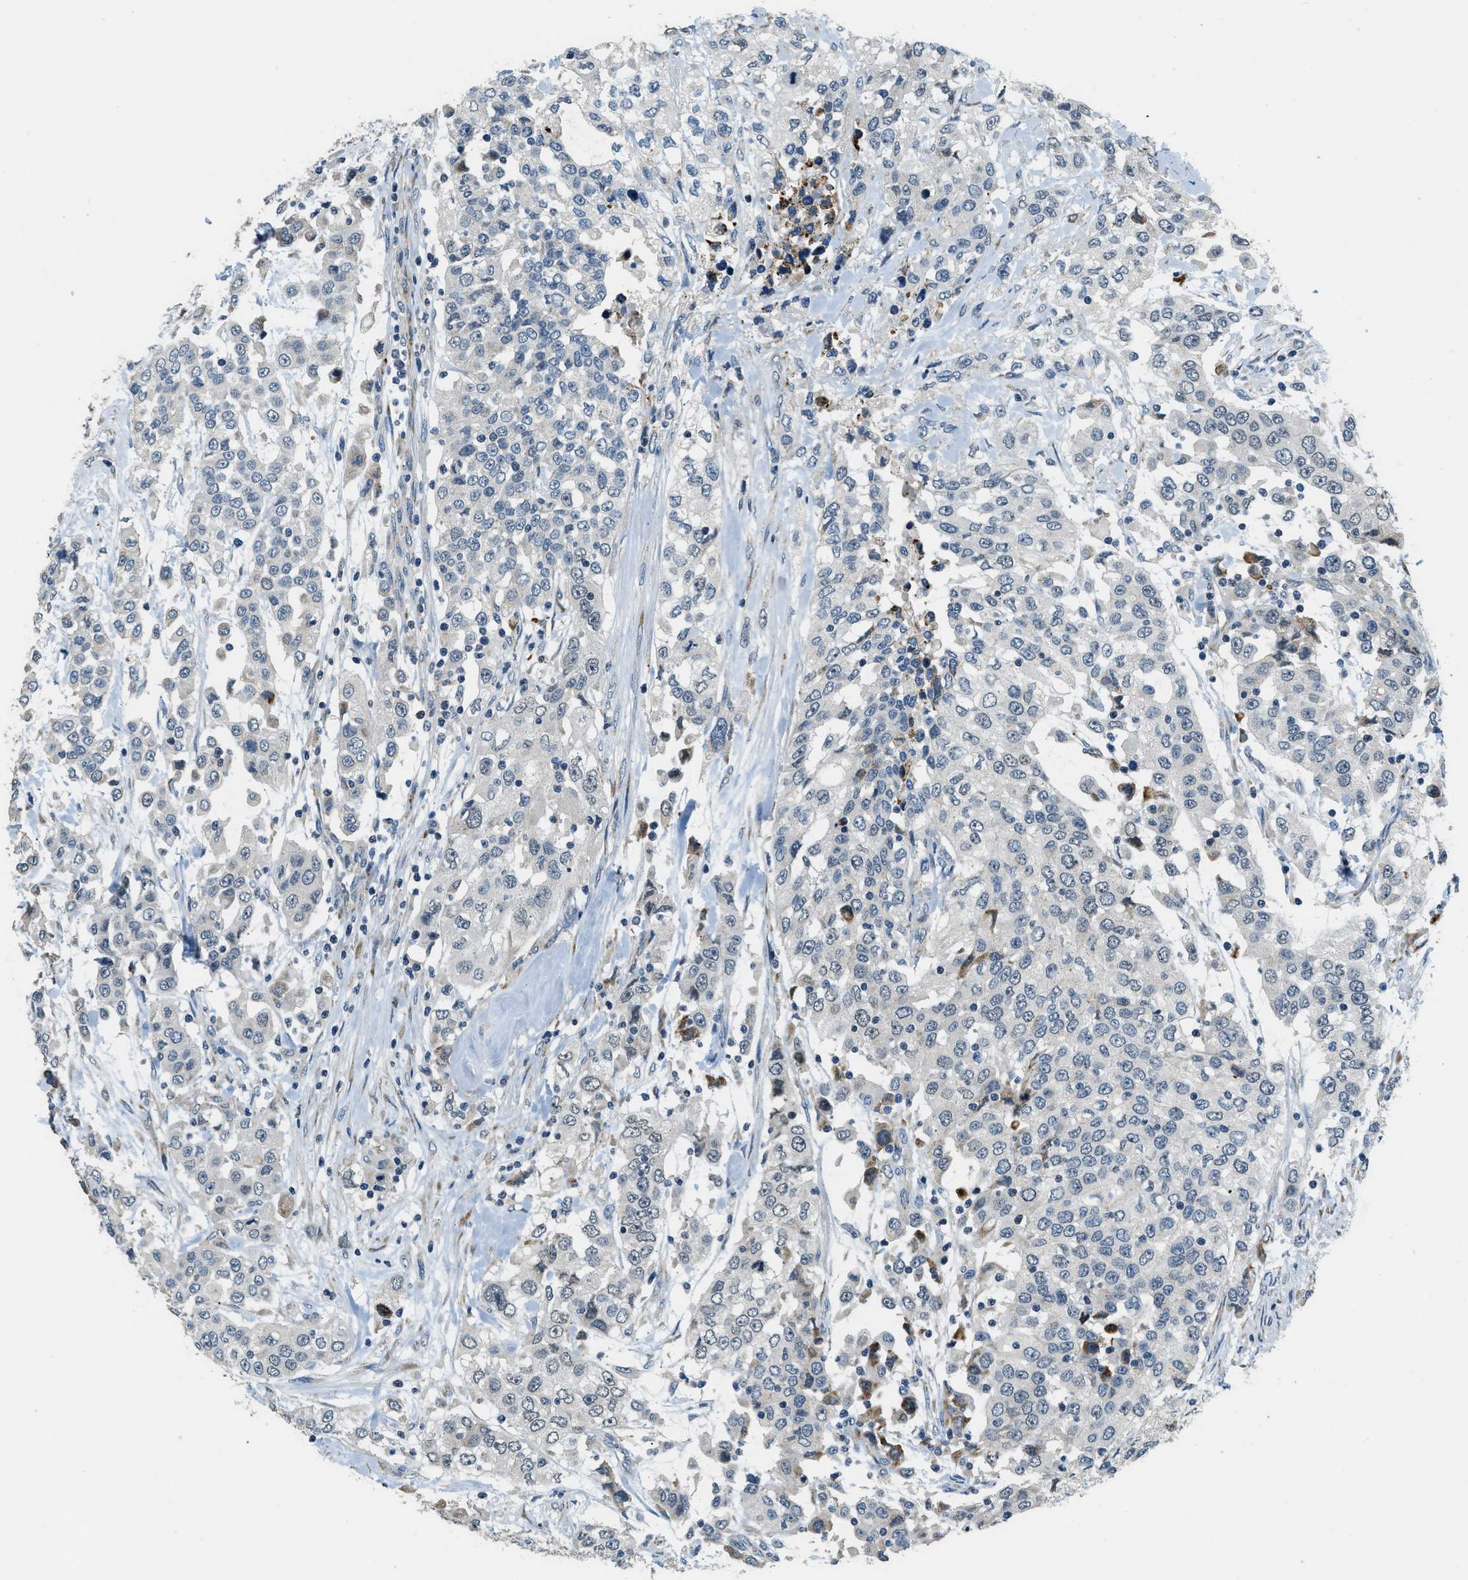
{"staining": {"intensity": "negative", "quantity": "none", "location": "none"}, "tissue": "urothelial cancer", "cell_type": "Tumor cells", "image_type": "cancer", "snomed": [{"axis": "morphology", "description": "Urothelial carcinoma, High grade"}, {"axis": "topography", "description": "Urinary bladder"}], "caption": "A photomicrograph of human high-grade urothelial carcinoma is negative for staining in tumor cells.", "gene": "HERC2", "patient": {"sex": "female", "age": 80}}